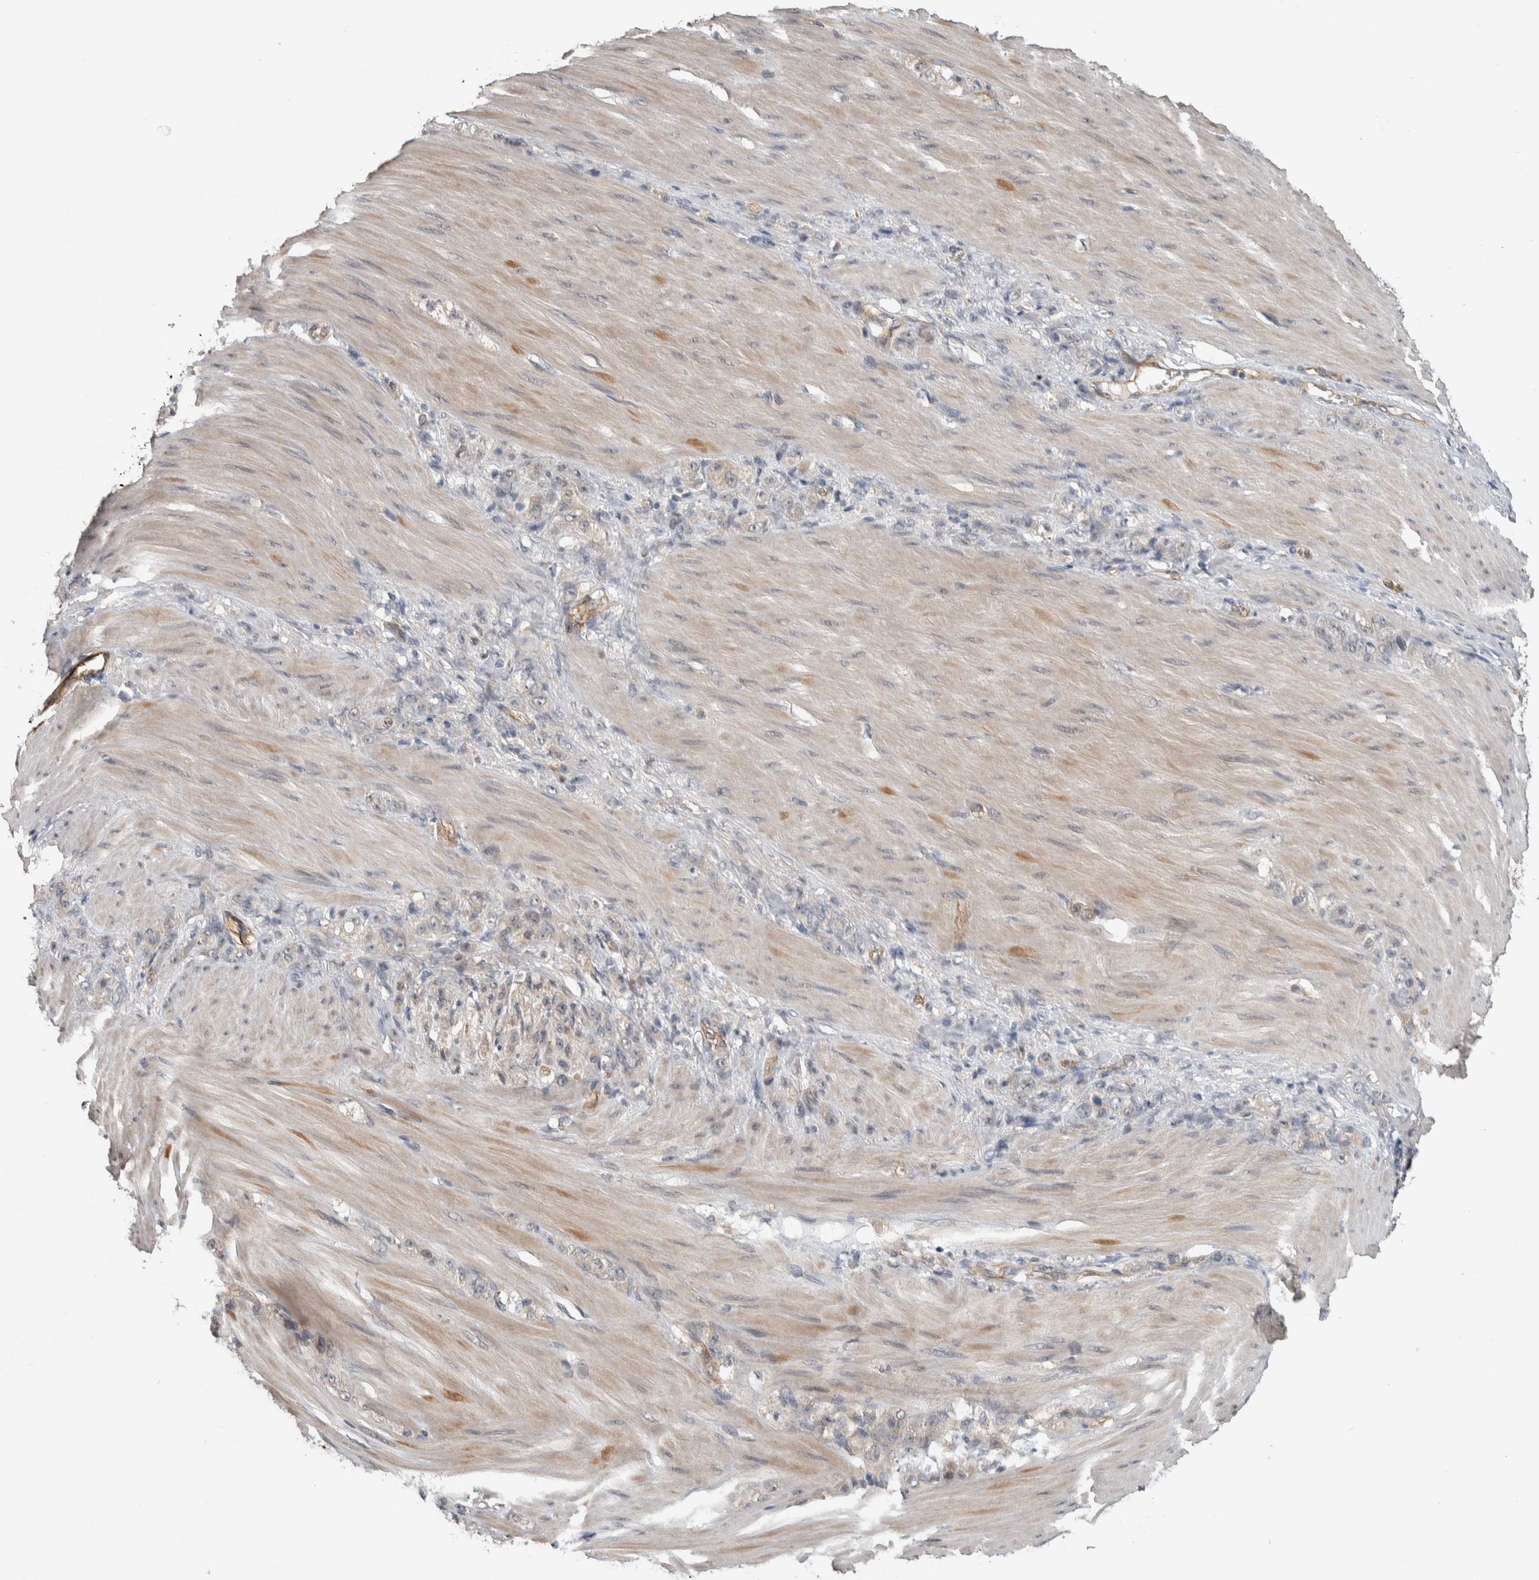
{"staining": {"intensity": "negative", "quantity": "none", "location": "none"}, "tissue": "stomach cancer", "cell_type": "Tumor cells", "image_type": "cancer", "snomed": [{"axis": "morphology", "description": "Normal tissue, NOS"}, {"axis": "morphology", "description": "Adenocarcinoma, NOS"}, {"axis": "topography", "description": "Stomach"}], "caption": "DAB immunohistochemical staining of human stomach cancer exhibits no significant expression in tumor cells.", "gene": "PRDM4", "patient": {"sex": "male", "age": 82}}